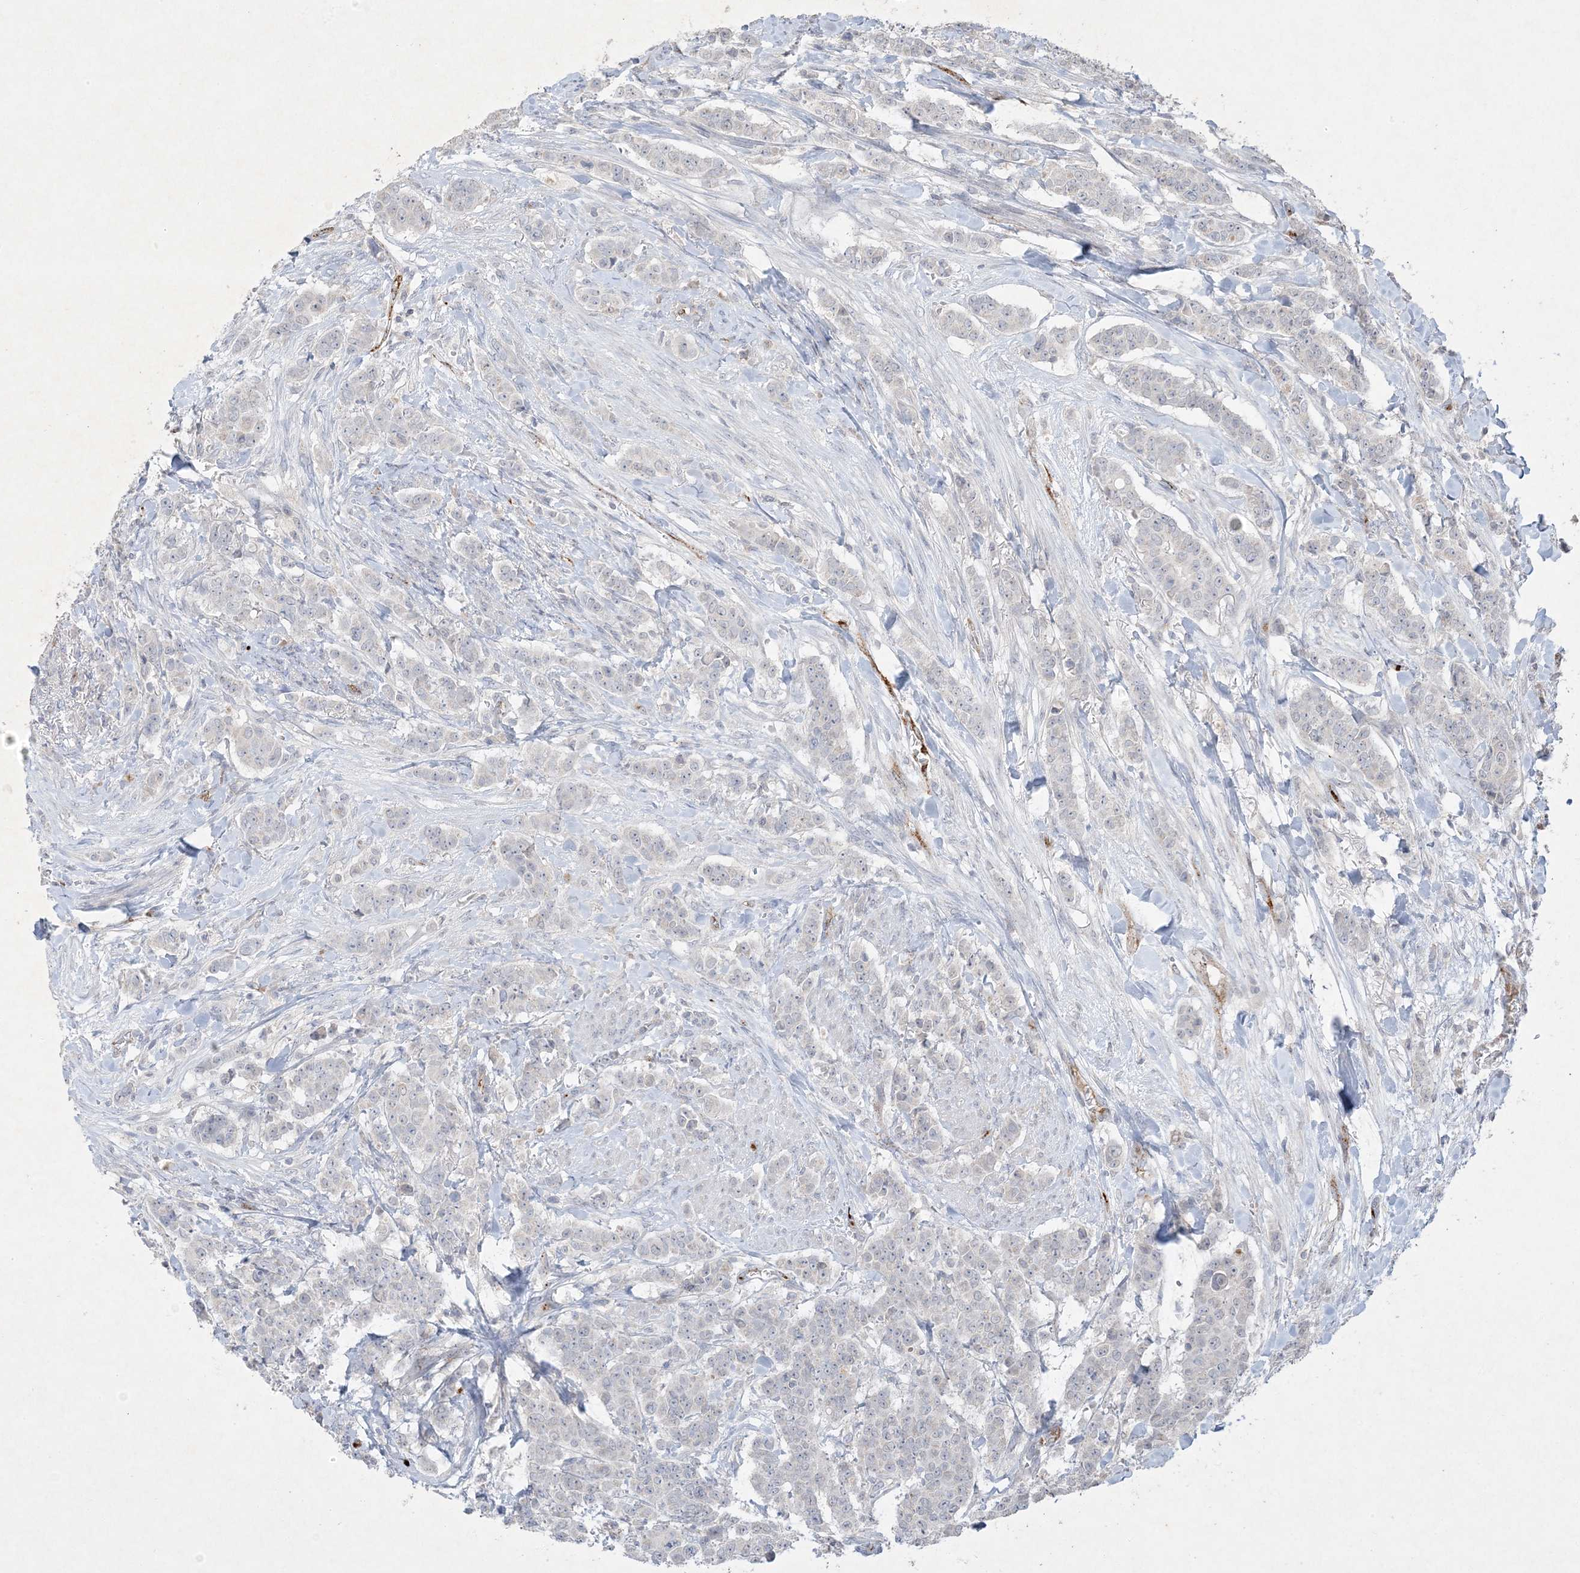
{"staining": {"intensity": "negative", "quantity": "none", "location": "none"}, "tissue": "breast cancer", "cell_type": "Tumor cells", "image_type": "cancer", "snomed": [{"axis": "morphology", "description": "Duct carcinoma"}, {"axis": "topography", "description": "Breast"}], "caption": "Immunohistochemical staining of breast invasive ductal carcinoma demonstrates no significant staining in tumor cells.", "gene": "PRSS36", "patient": {"sex": "female", "age": 40}}